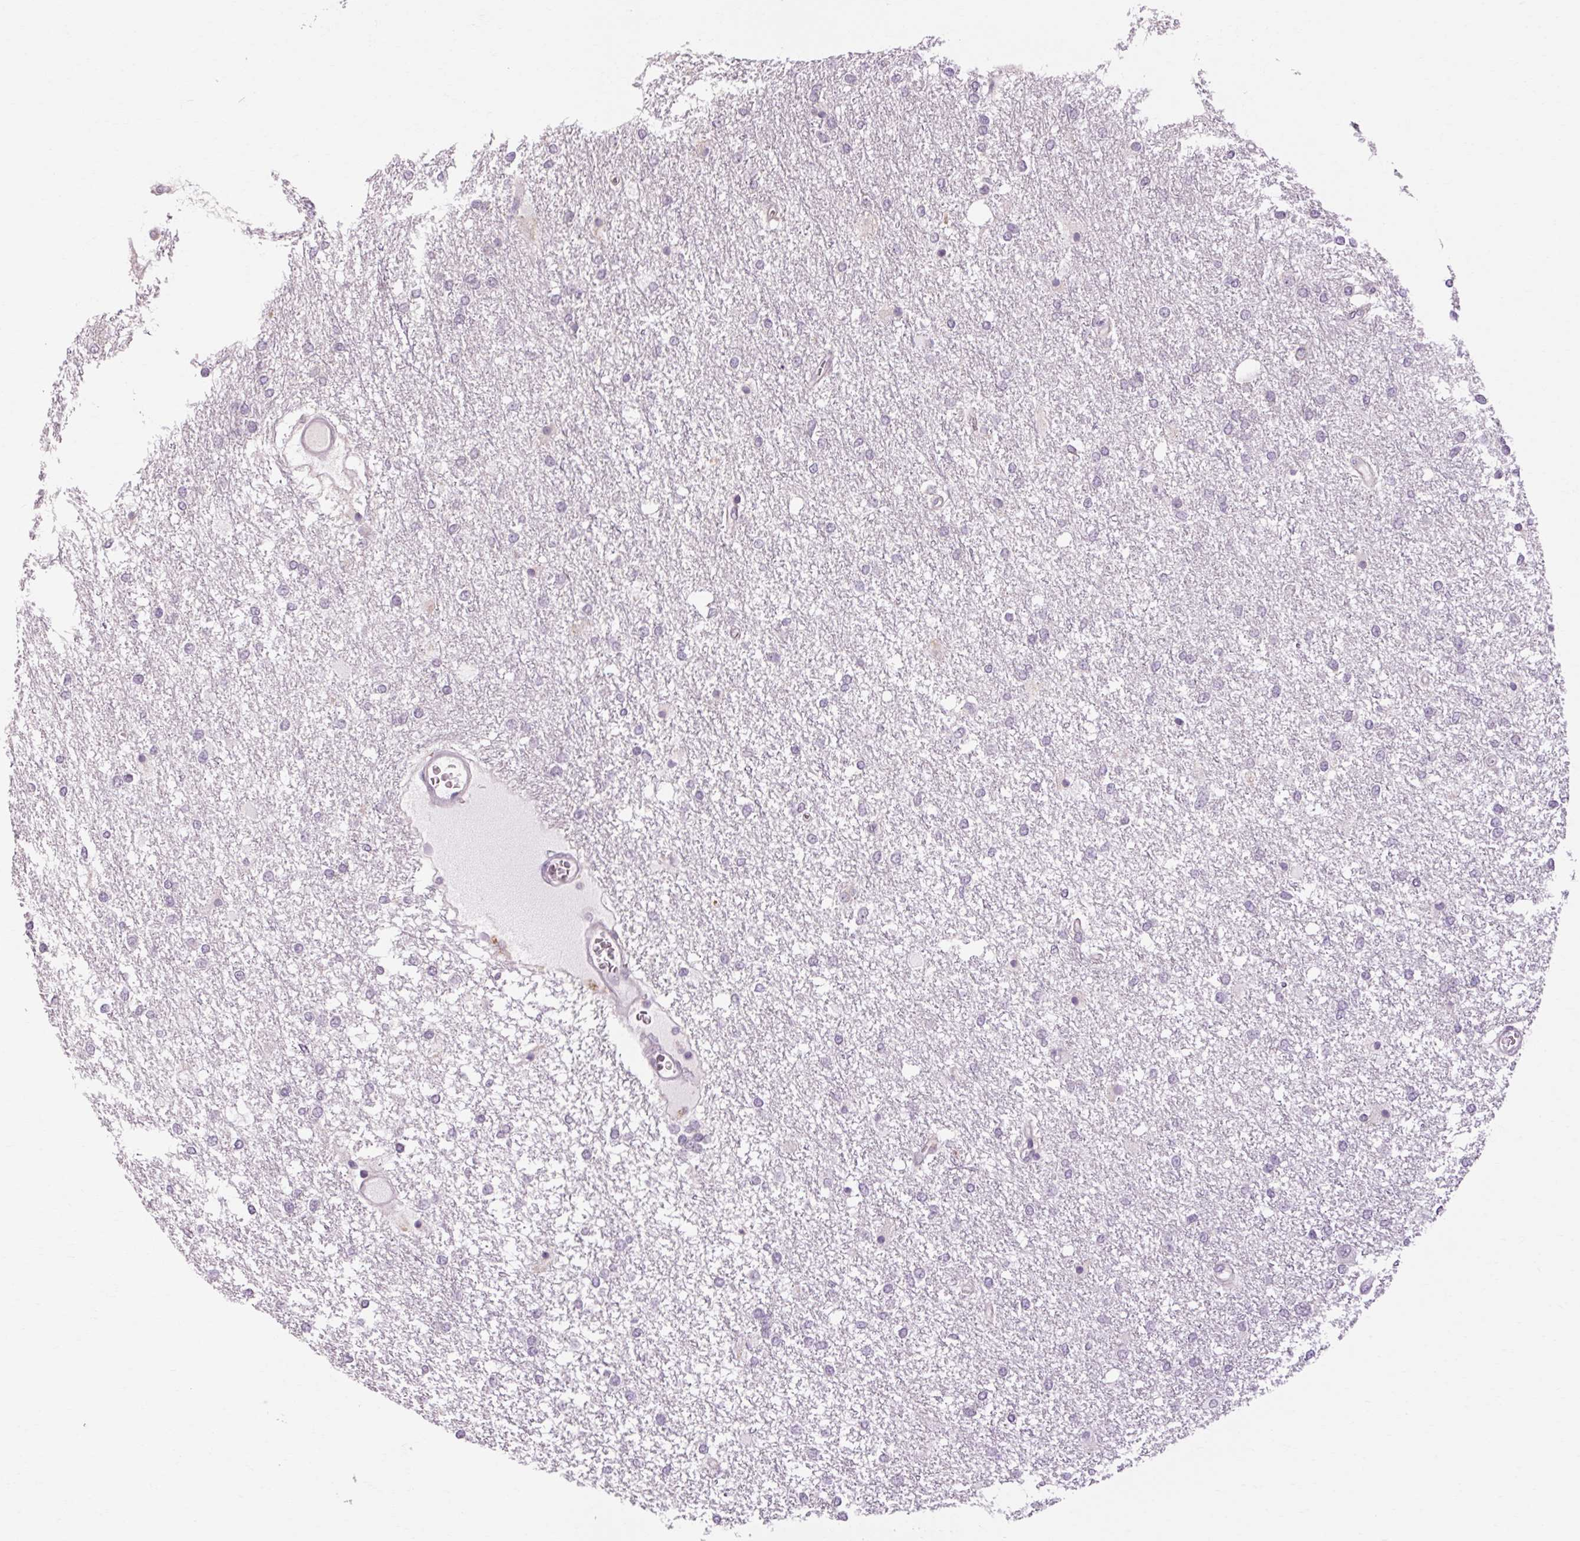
{"staining": {"intensity": "negative", "quantity": "none", "location": "none"}, "tissue": "glioma", "cell_type": "Tumor cells", "image_type": "cancer", "snomed": [{"axis": "morphology", "description": "Glioma, malignant, High grade"}, {"axis": "topography", "description": "Brain"}], "caption": "High-grade glioma (malignant) stained for a protein using immunohistochemistry (IHC) shows no positivity tumor cells.", "gene": "KLHL40", "patient": {"sex": "female", "age": 61}}